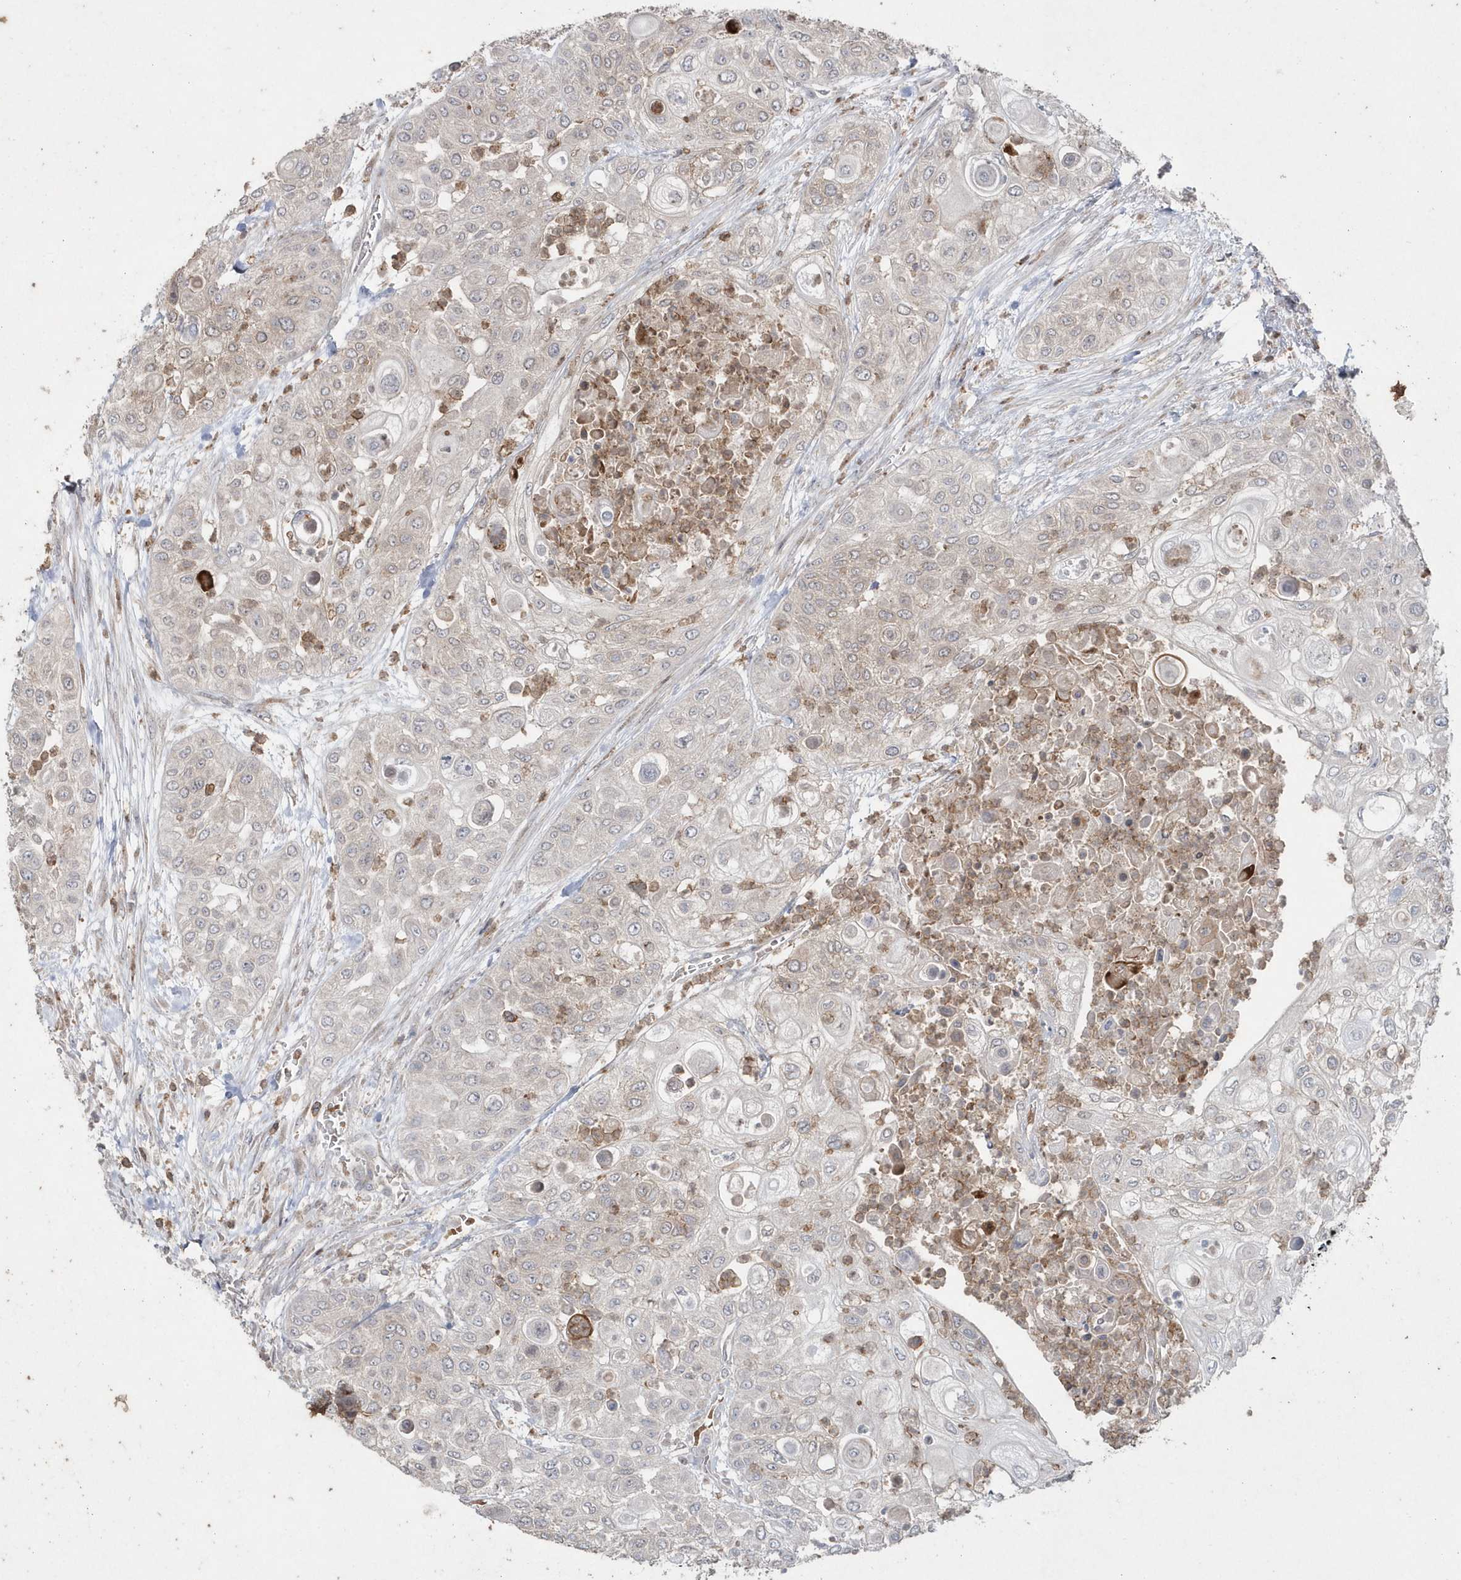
{"staining": {"intensity": "negative", "quantity": "none", "location": "none"}, "tissue": "urothelial cancer", "cell_type": "Tumor cells", "image_type": "cancer", "snomed": [{"axis": "morphology", "description": "Urothelial carcinoma, High grade"}, {"axis": "topography", "description": "Urinary bladder"}], "caption": "This is an immunohistochemistry (IHC) histopathology image of high-grade urothelial carcinoma. There is no staining in tumor cells.", "gene": "GEMIN6", "patient": {"sex": "female", "age": 79}}